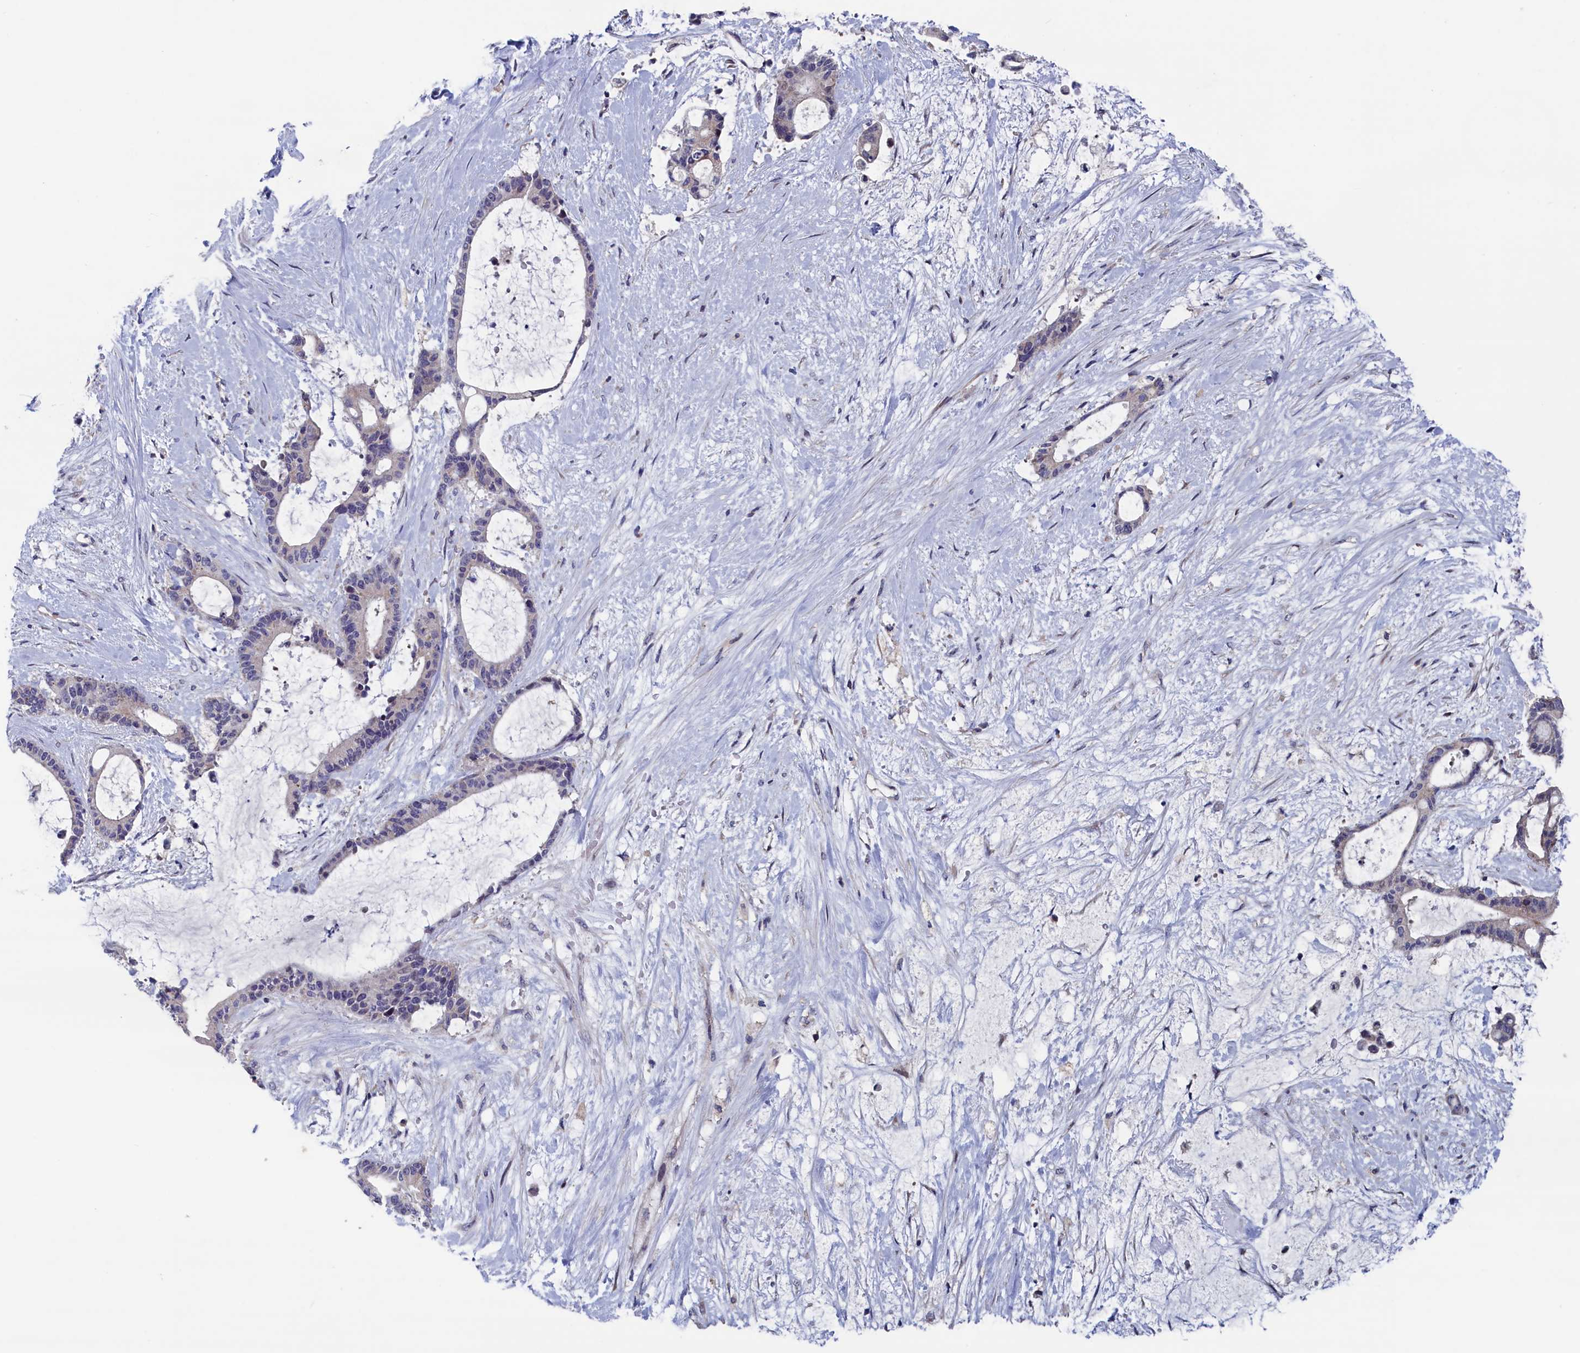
{"staining": {"intensity": "negative", "quantity": "none", "location": "none"}, "tissue": "liver cancer", "cell_type": "Tumor cells", "image_type": "cancer", "snomed": [{"axis": "morphology", "description": "Normal tissue, NOS"}, {"axis": "morphology", "description": "Cholangiocarcinoma"}, {"axis": "topography", "description": "Liver"}, {"axis": "topography", "description": "Peripheral nerve tissue"}], "caption": "A photomicrograph of cholangiocarcinoma (liver) stained for a protein demonstrates no brown staining in tumor cells. (DAB immunohistochemistry (IHC) visualized using brightfield microscopy, high magnification).", "gene": "SPATA13", "patient": {"sex": "female", "age": 73}}